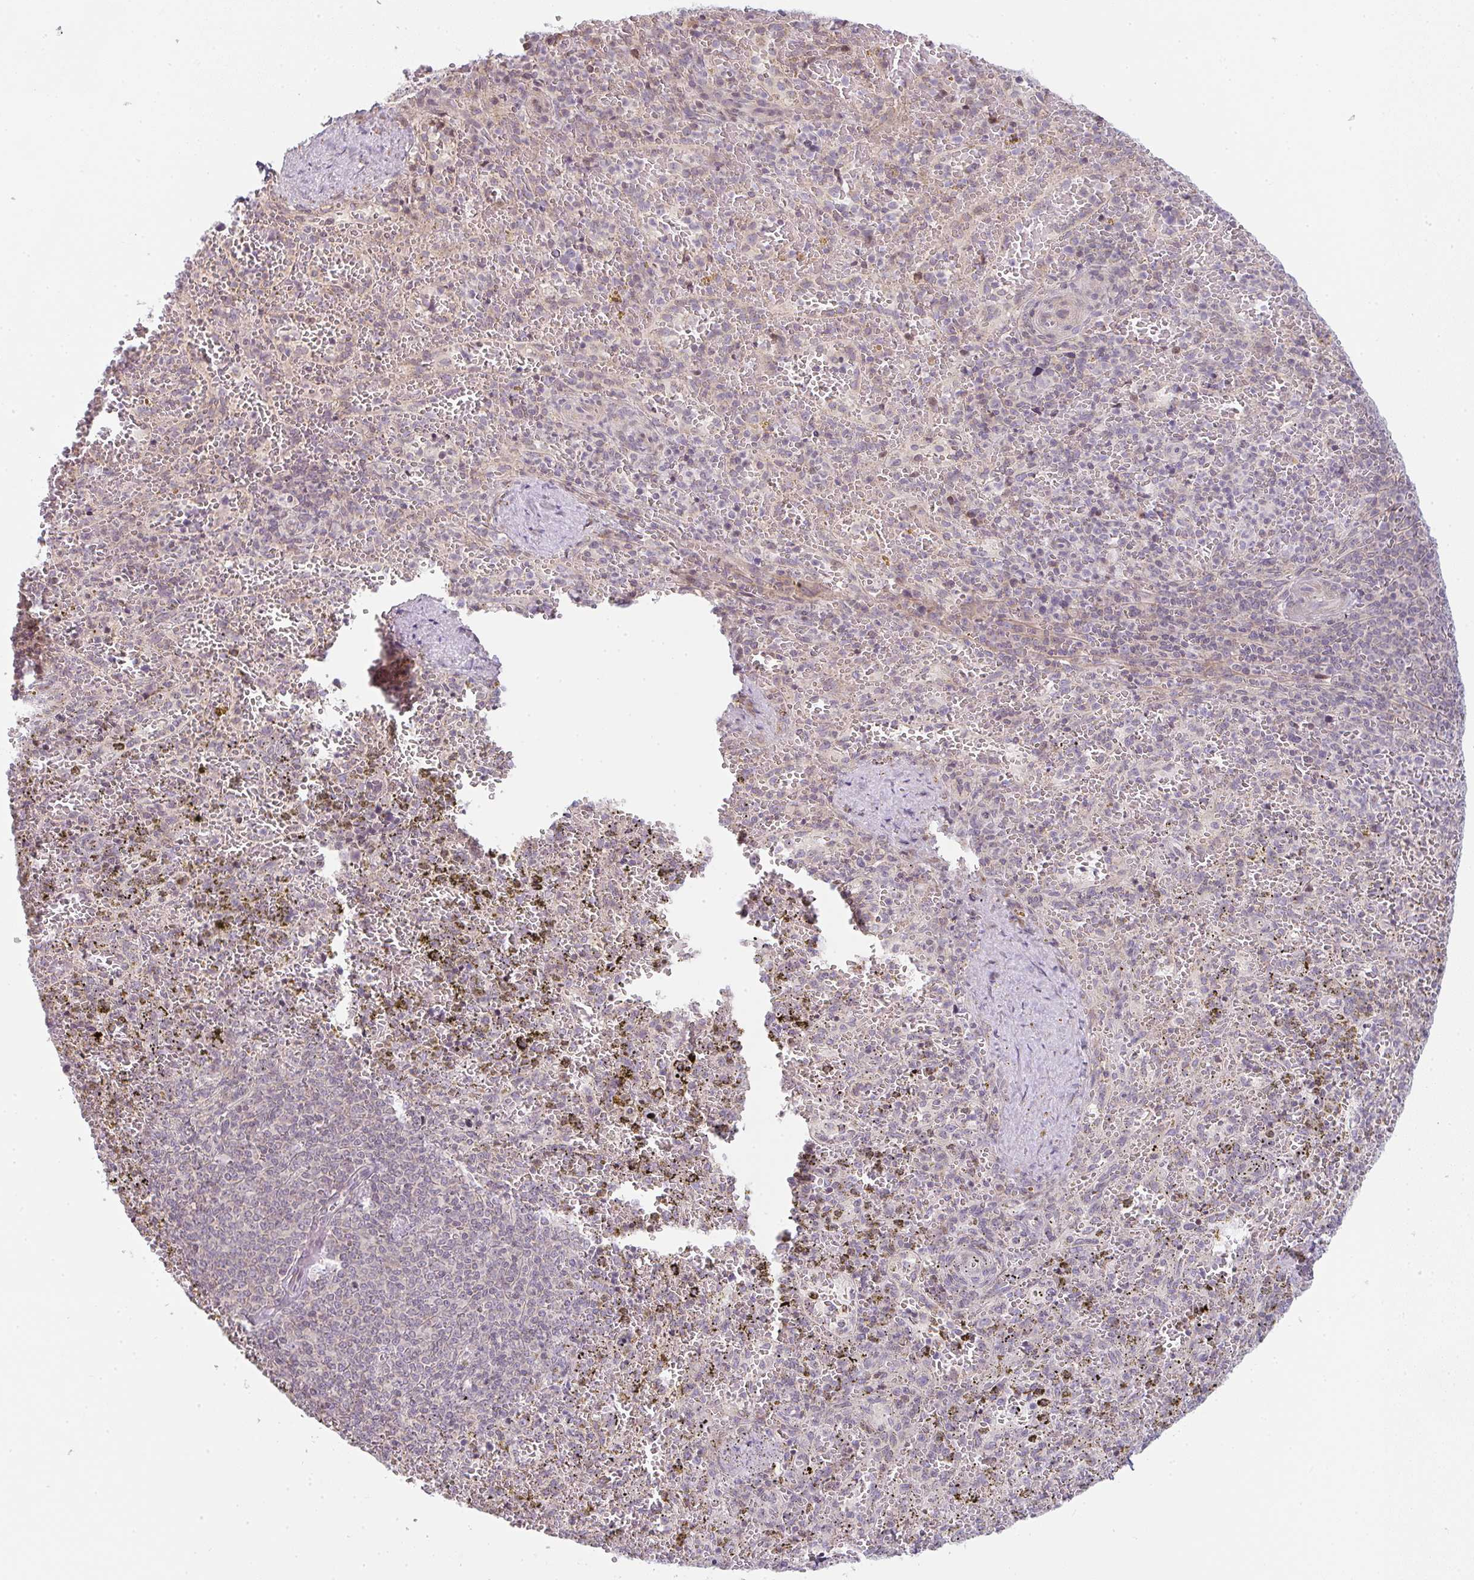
{"staining": {"intensity": "negative", "quantity": "none", "location": "none"}, "tissue": "spleen", "cell_type": "Cells in red pulp", "image_type": "normal", "snomed": [{"axis": "morphology", "description": "Normal tissue, NOS"}, {"axis": "topography", "description": "Spleen"}], "caption": "Human spleen stained for a protein using immunohistochemistry displays no expression in cells in red pulp.", "gene": "TMEM237", "patient": {"sex": "female", "age": 50}}